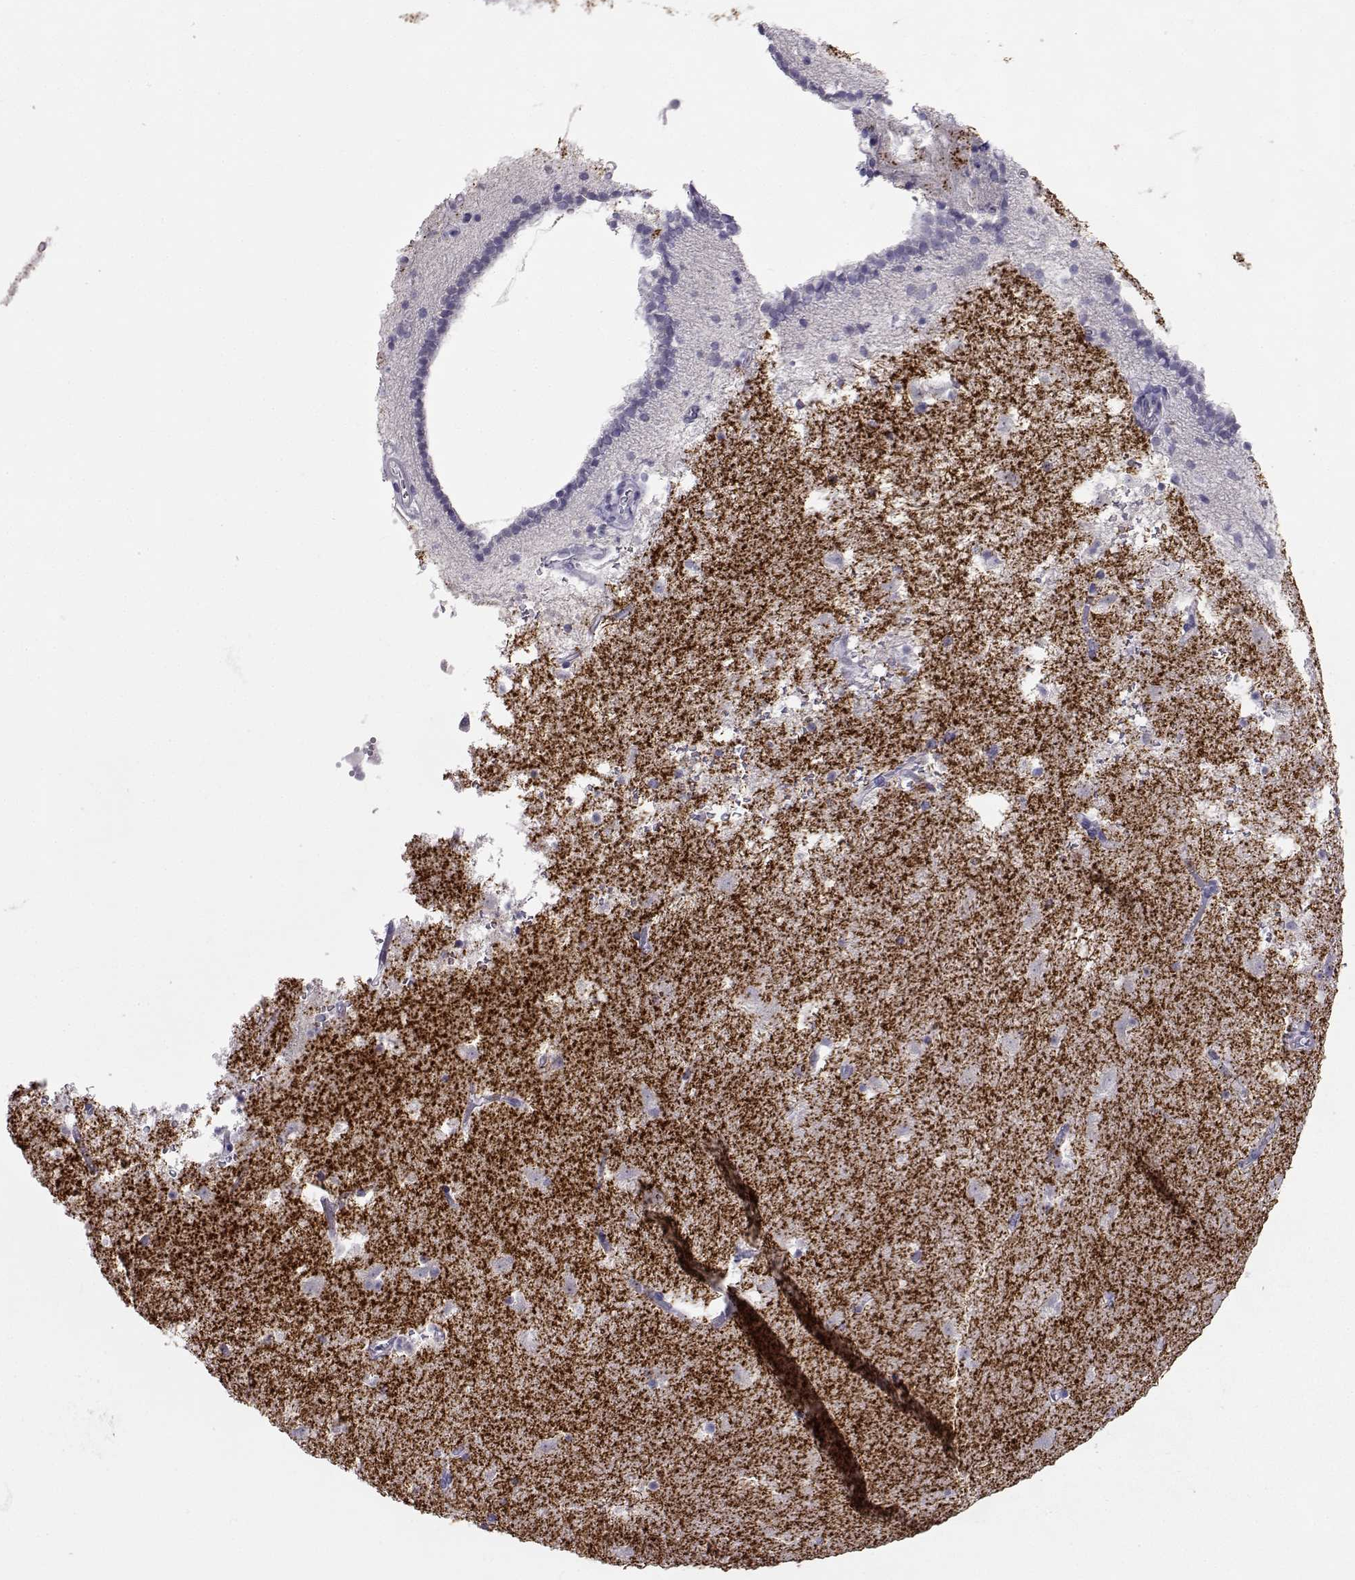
{"staining": {"intensity": "negative", "quantity": "none", "location": "none"}, "tissue": "caudate", "cell_type": "Glial cells", "image_type": "normal", "snomed": [{"axis": "morphology", "description": "Normal tissue, NOS"}, {"axis": "topography", "description": "Lateral ventricle wall"}], "caption": "A micrograph of caudate stained for a protein shows no brown staining in glial cells. (DAB (3,3'-diaminobenzidine) immunohistochemistry (IHC), high magnification).", "gene": "SLC6A3", "patient": {"sex": "female", "age": 42}}